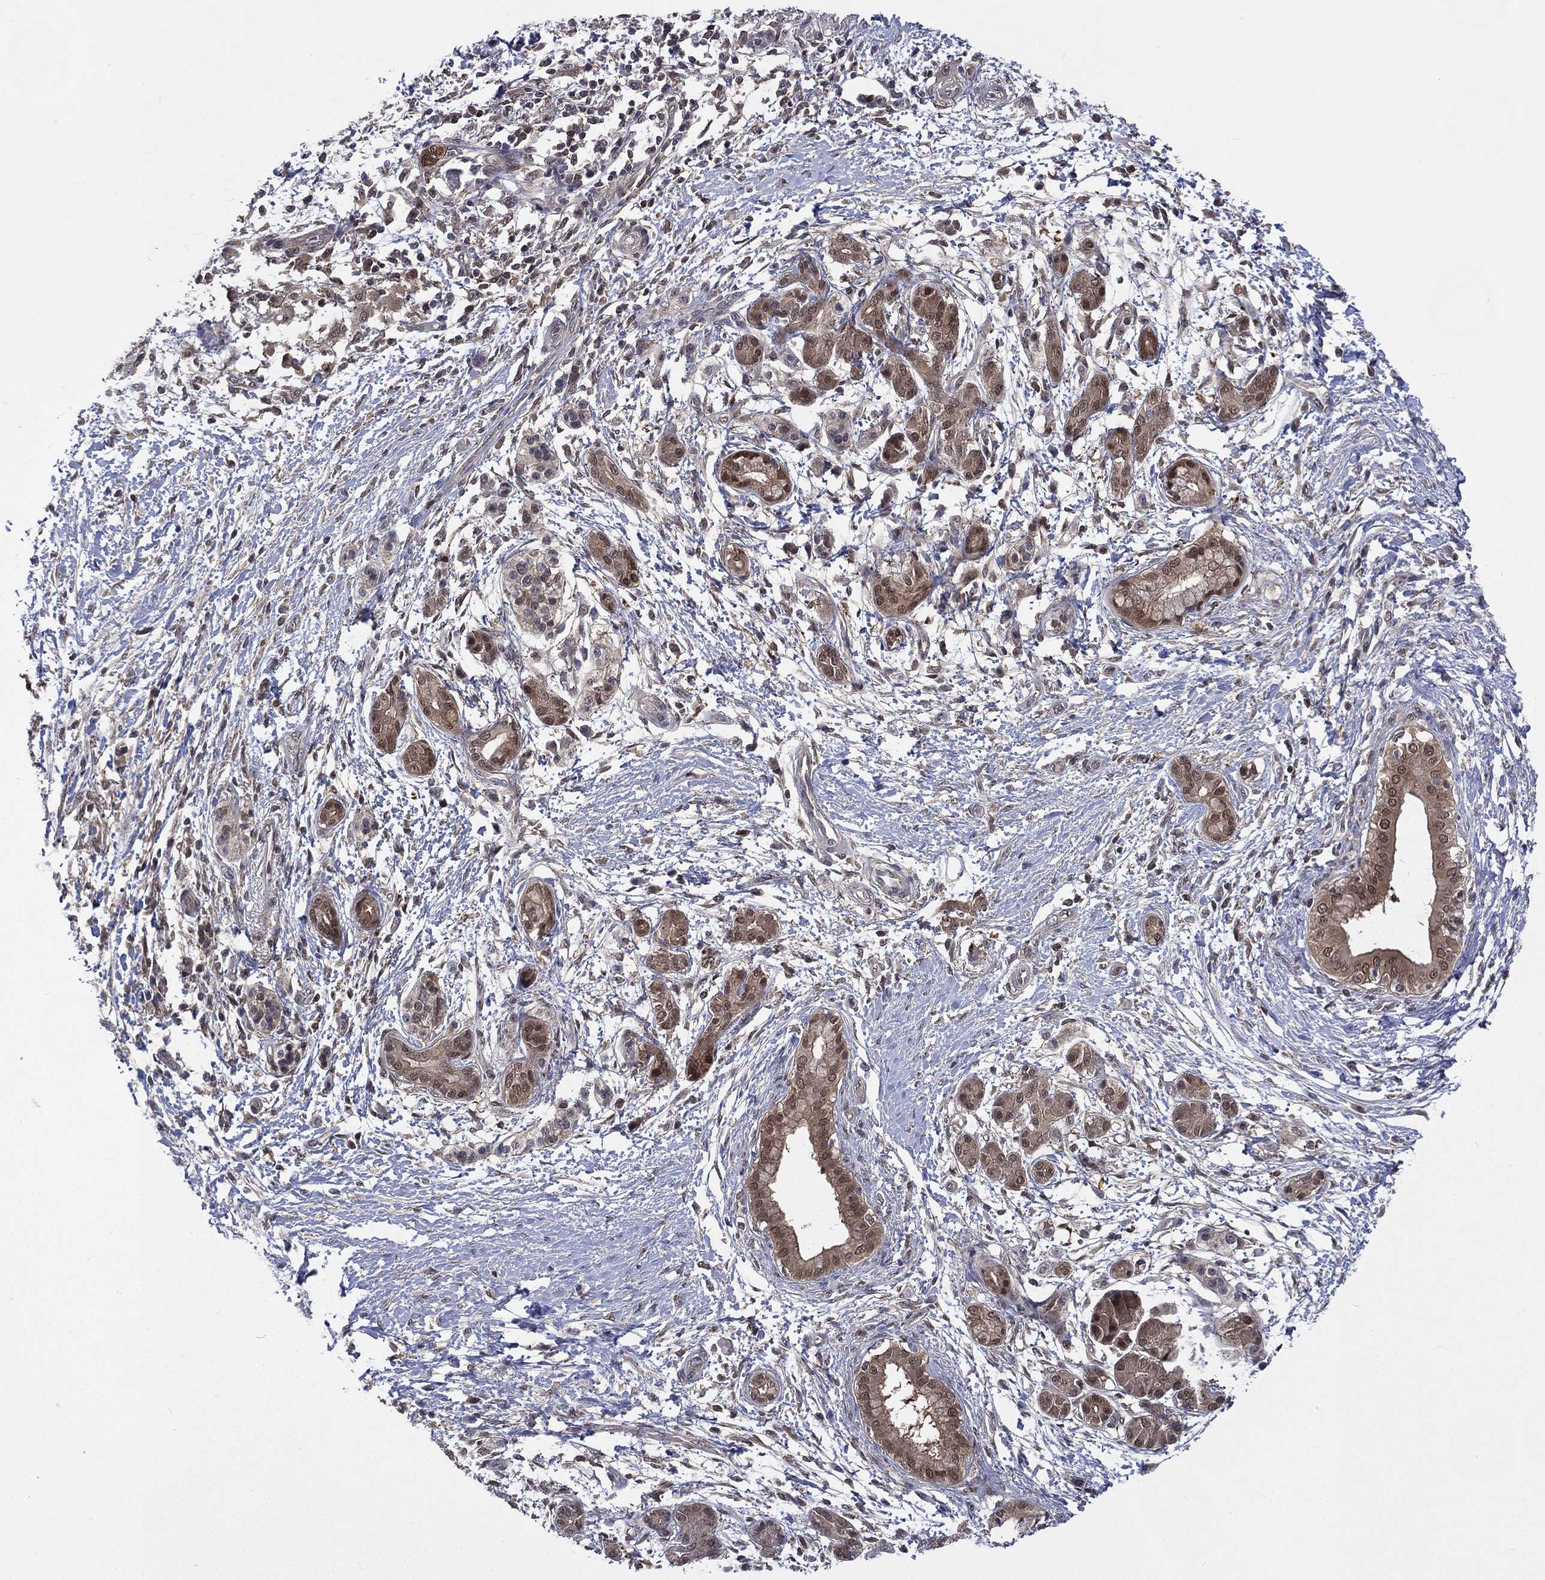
{"staining": {"intensity": "moderate", "quantity": ">75%", "location": "cytoplasmic/membranous,nuclear"}, "tissue": "pancreatic cancer", "cell_type": "Tumor cells", "image_type": "cancer", "snomed": [{"axis": "morphology", "description": "Adenocarcinoma, NOS"}, {"axis": "topography", "description": "Pancreas"}], "caption": "This micrograph exhibits pancreatic adenocarcinoma stained with IHC to label a protein in brown. The cytoplasmic/membranous and nuclear of tumor cells show moderate positivity for the protein. Nuclei are counter-stained blue.", "gene": "MTAP", "patient": {"sex": "female", "age": 72}}